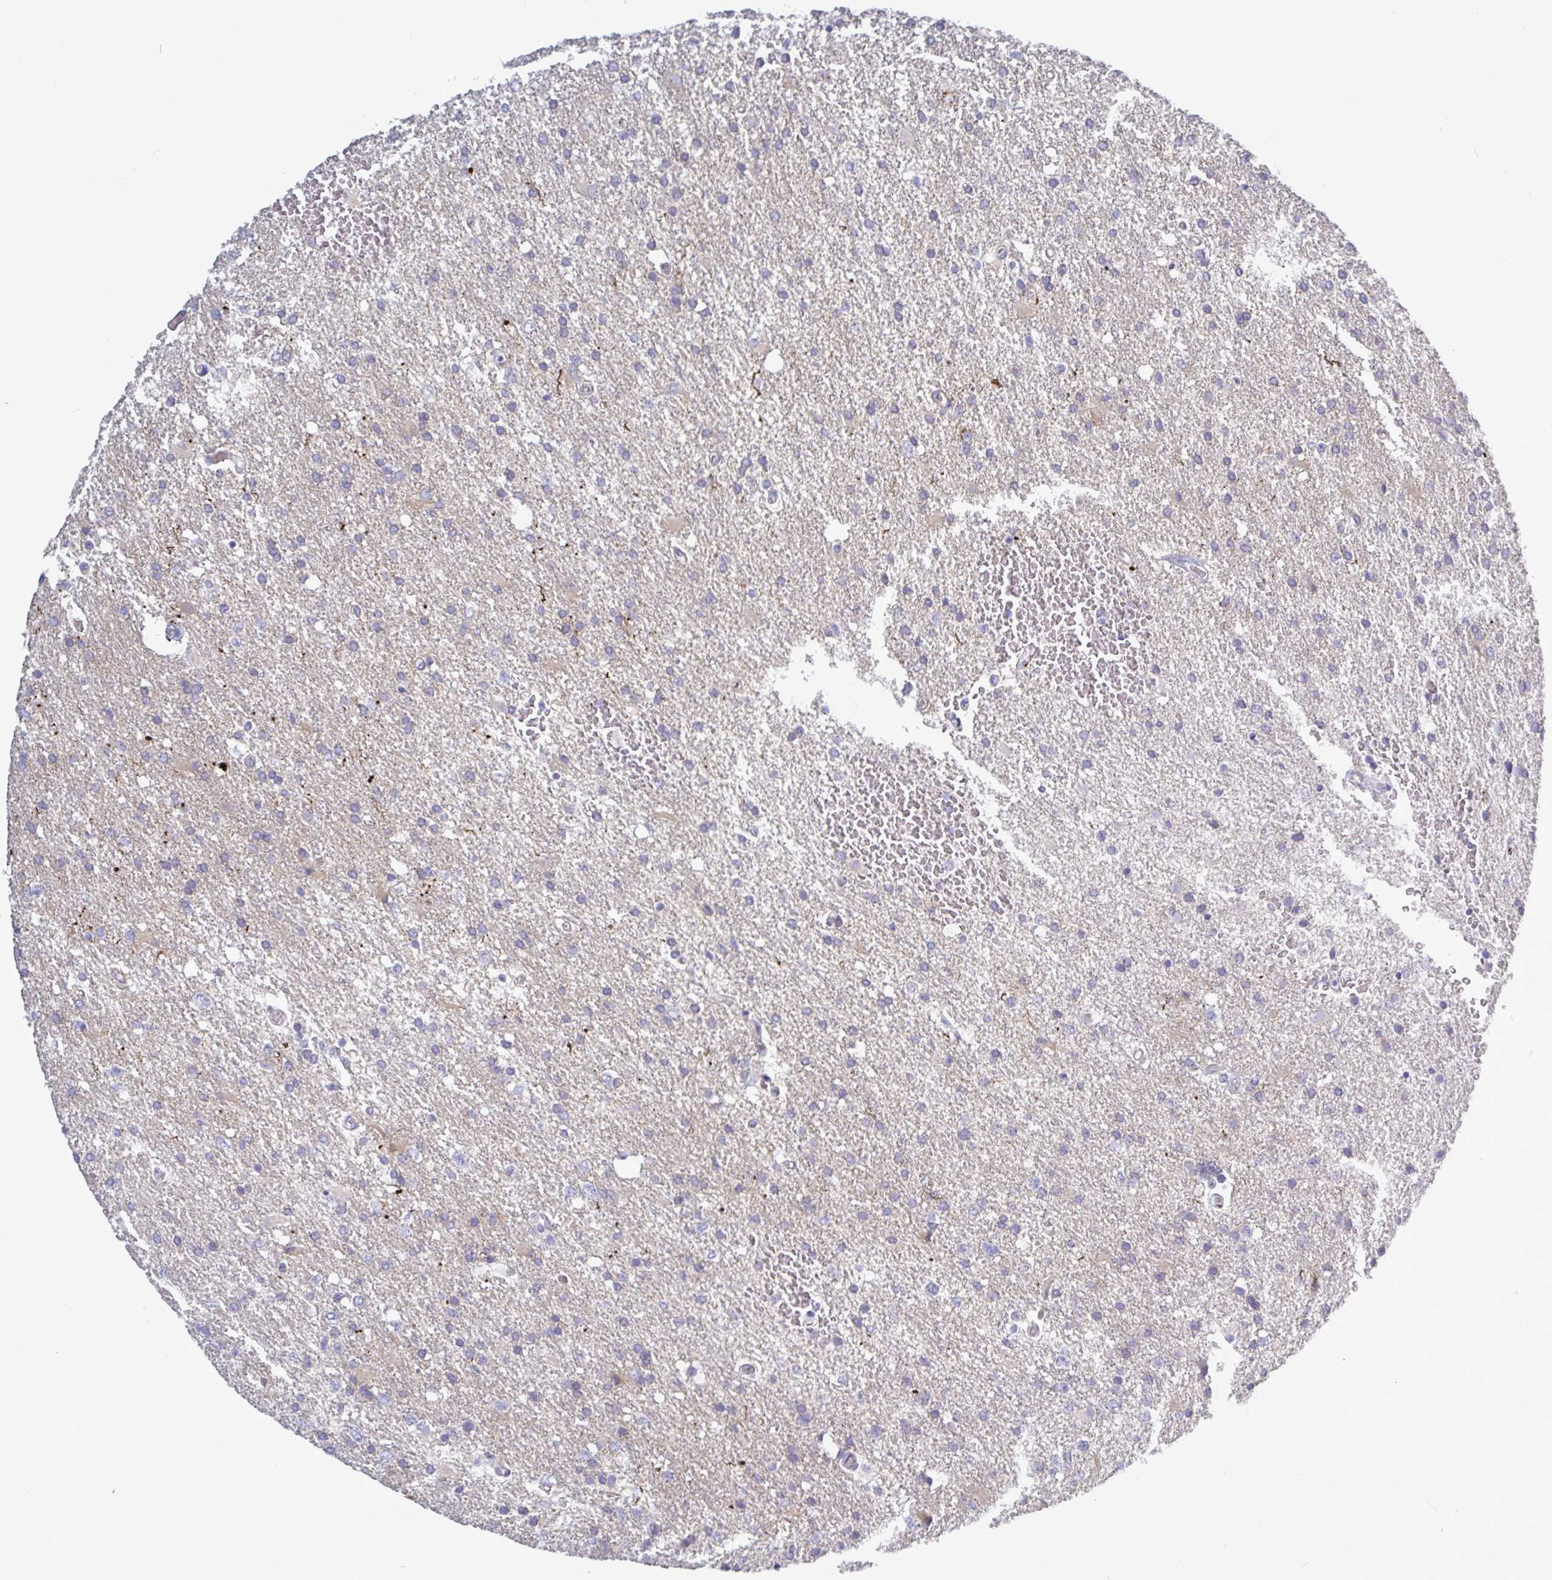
{"staining": {"intensity": "negative", "quantity": "none", "location": "none"}, "tissue": "glioma", "cell_type": "Tumor cells", "image_type": "cancer", "snomed": [{"axis": "morphology", "description": "Glioma, malignant, High grade"}, {"axis": "topography", "description": "Brain"}], "caption": "The micrograph shows no staining of tumor cells in glioma.", "gene": "ATG9A", "patient": {"sex": "male", "age": 68}}